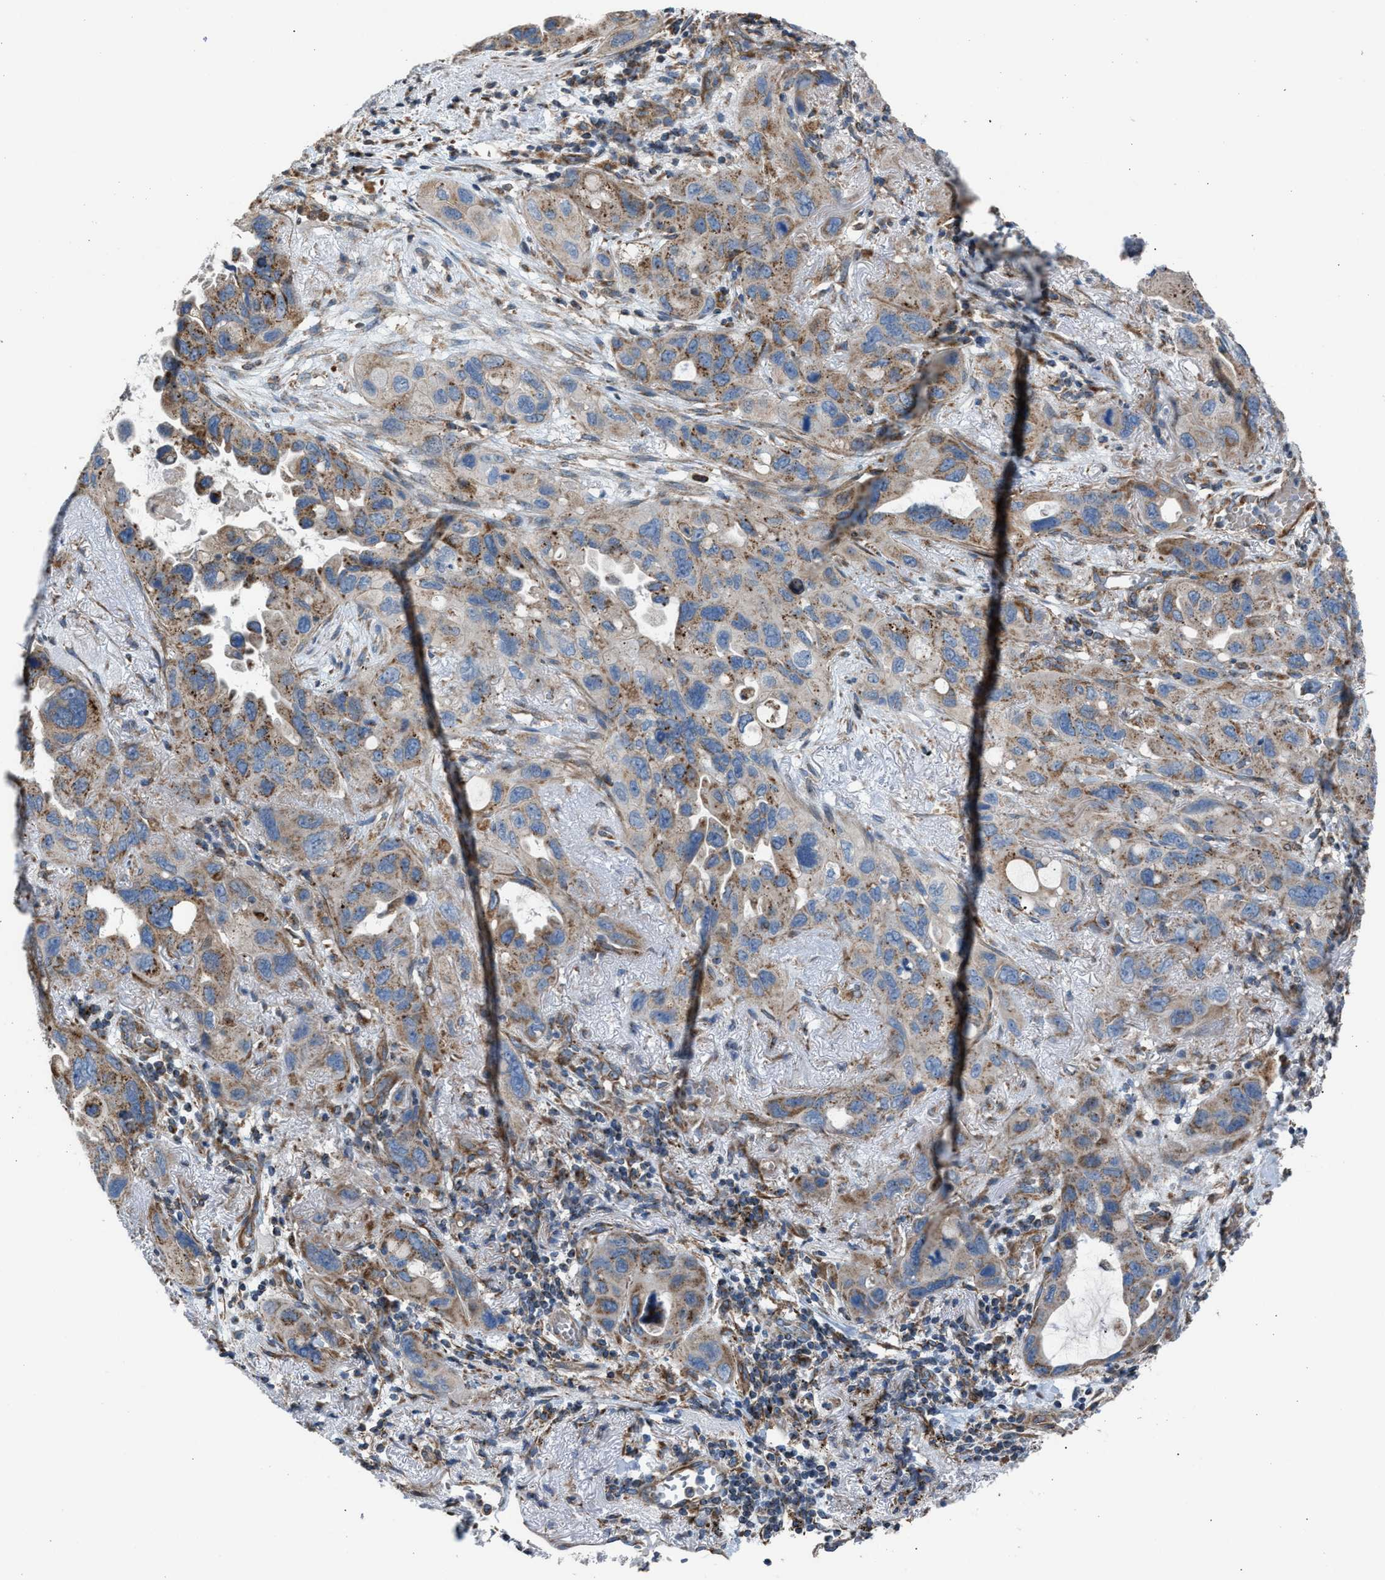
{"staining": {"intensity": "weak", "quantity": ">75%", "location": "cytoplasmic/membranous"}, "tissue": "lung cancer", "cell_type": "Tumor cells", "image_type": "cancer", "snomed": [{"axis": "morphology", "description": "Squamous cell carcinoma, NOS"}, {"axis": "topography", "description": "Lung"}], "caption": "Protein expression analysis of human lung squamous cell carcinoma reveals weak cytoplasmic/membranous staining in about >75% of tumor cells. Using DAB (3,3'-diaminobenzidine) (brown) and hematoxylin (blue) stains, captured at high magnification using brightfield microscopy.", "gene": "SLC10A3", "patient": {"sex": "female", "age": 73}}